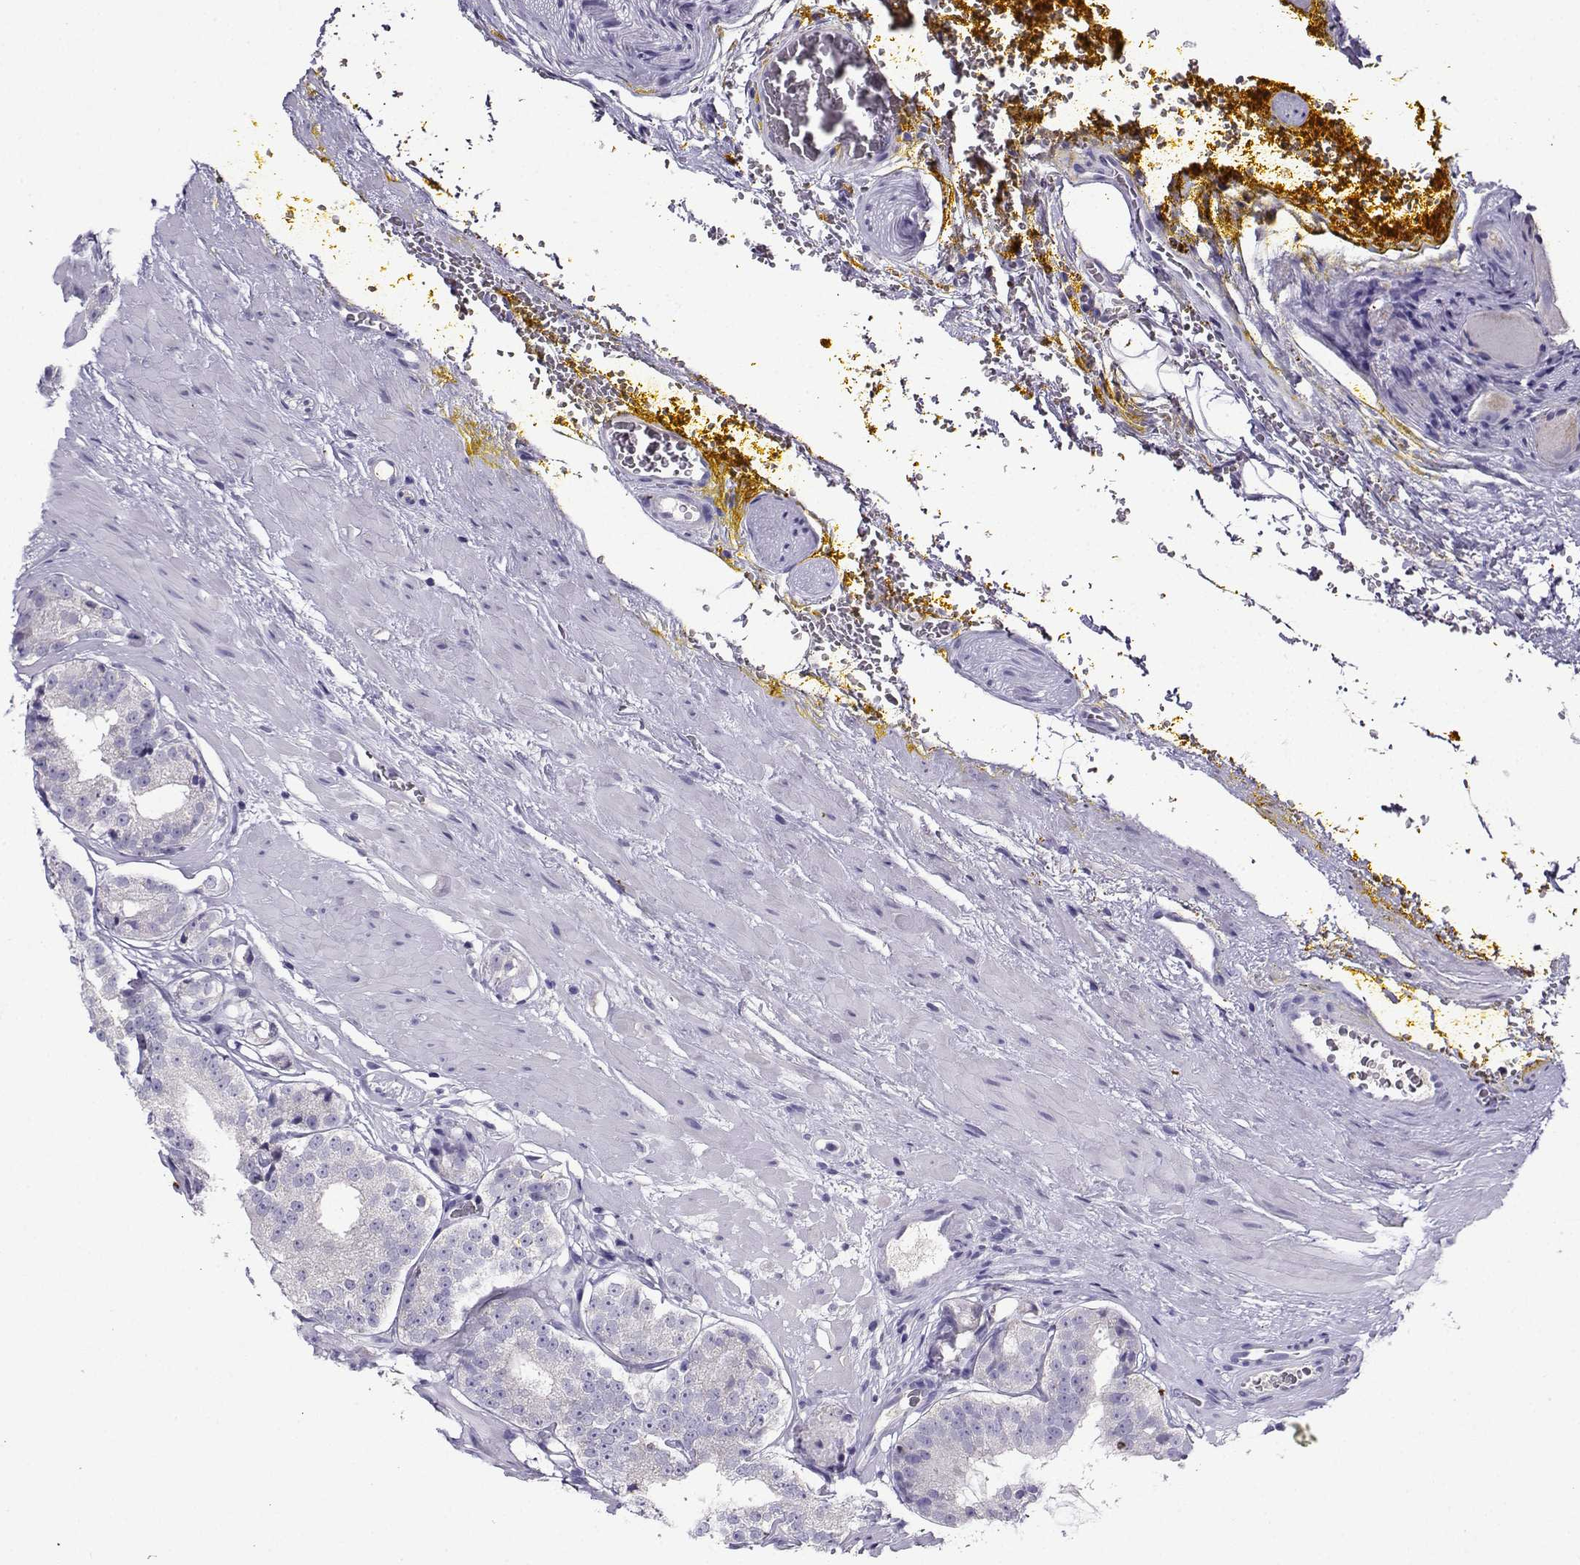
{"staining": {"intensity": "negative", "quantity": "none", "location": "none"}, "tissue": "prostate cancer", "cell_type": "Tumor cells", "image_type": "cancer", "snomed": [{"axis": "morphology", "description": "Adenocarcinoma, Low grade"}, {"axis": "topography", "description": "Prostate"}], "caption": "IHC micrograph of prostate cancer (low-grade adenocarcinoma) stained for a protein (brown), which exhibits no expression in tumor cells. Nuclei are stained in blue.", "gene": "LINGO1", "patient": {"sex": "male", "age": 60}}